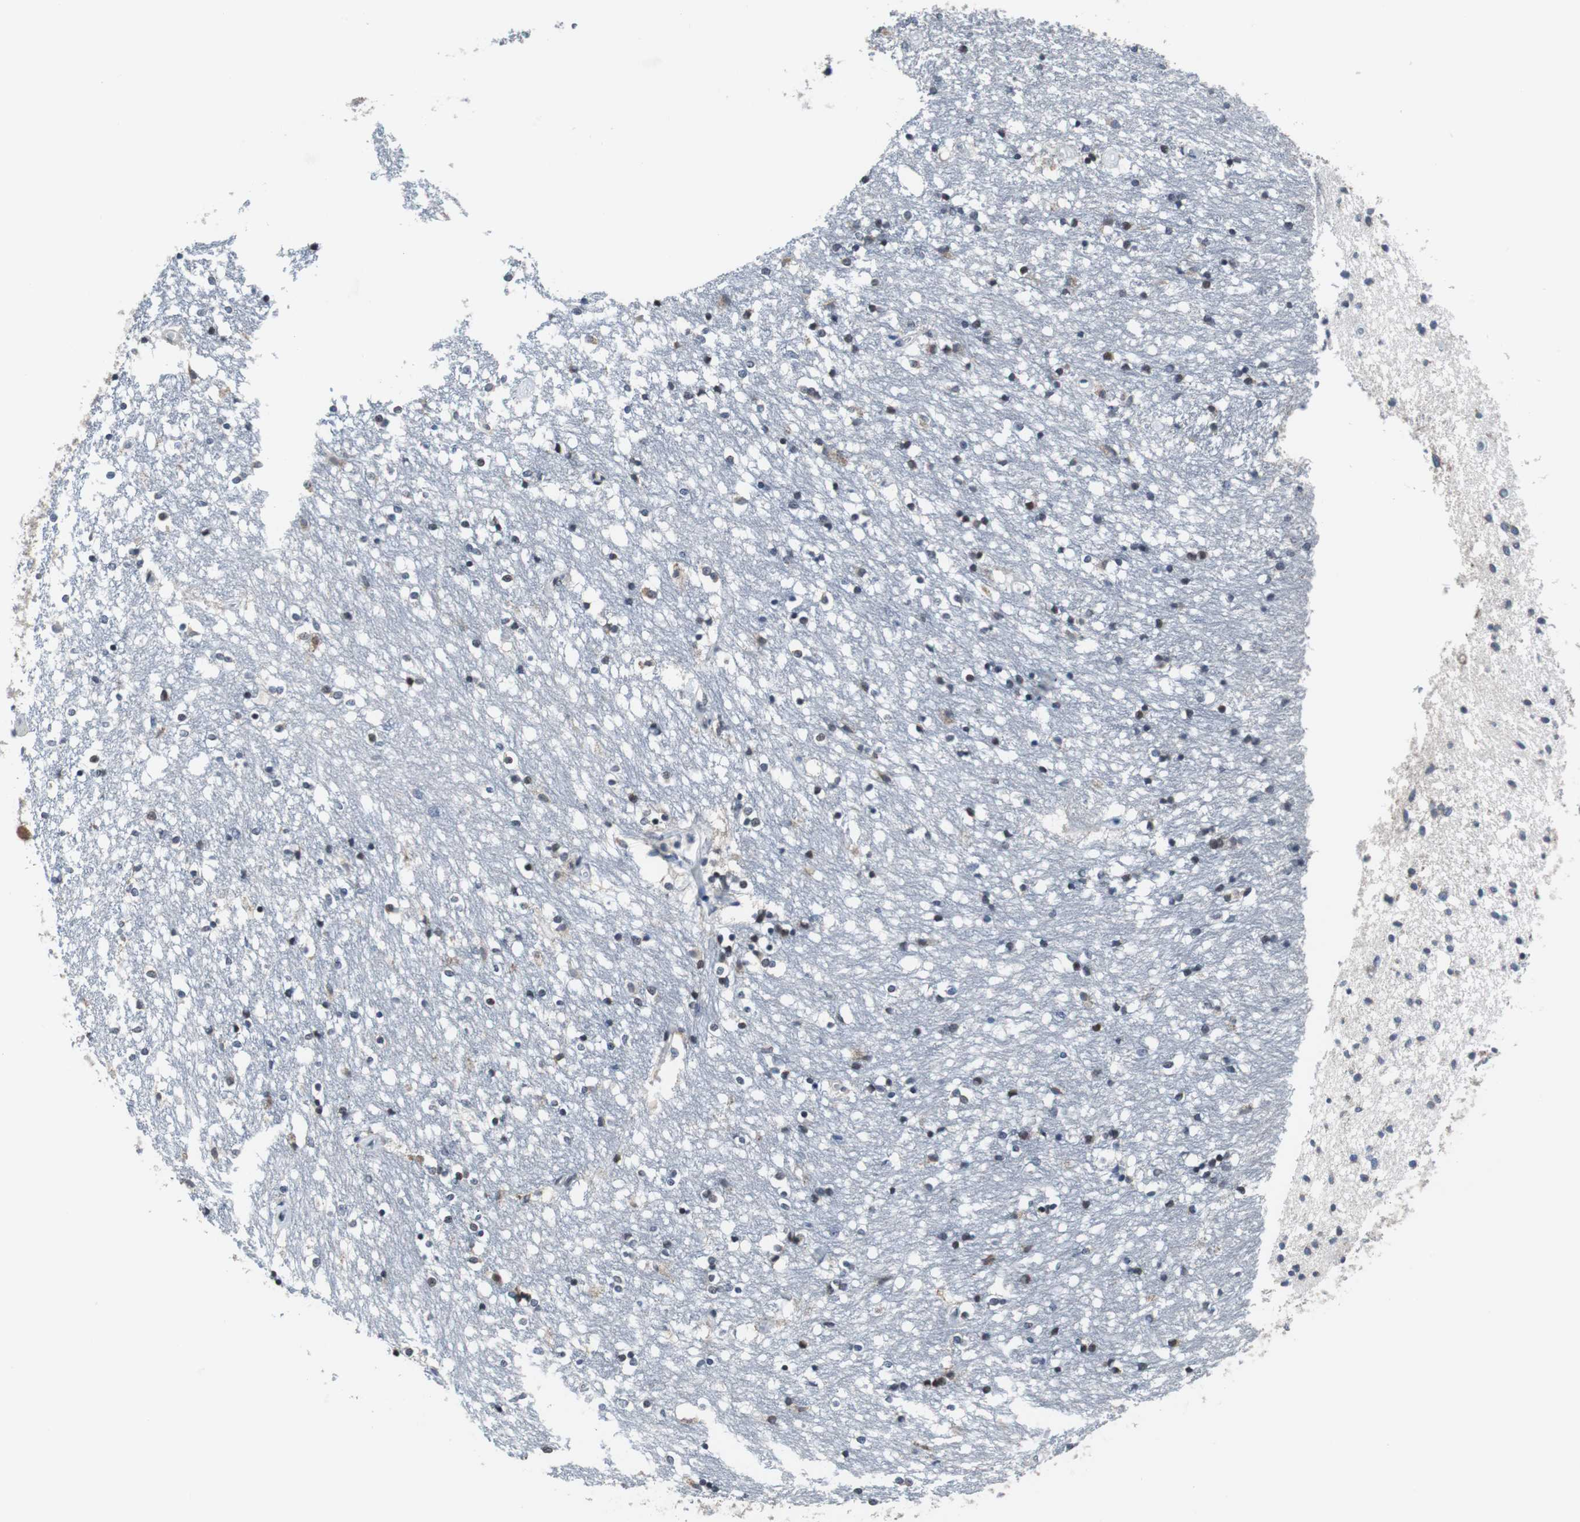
{"staining": {"intensity": "weak", "quantity": "<25%", "location": "cytoplasmic/membranous"}, "tissue": "caudate", "cell_type": "Glial cells", "image_type": "normal", "snomed": [{"axis": "morphology", "description": "Normal tissue, NOS"}, {"axis": "topography", "description": "Lateral ventricle wall"}], "caption": "Immunohistochemistry histopathology image of benign caudate stained for a protein (brown), which displays no positivity in glial cells.", "gene": "TP63", "patient": {"sex": "female", "age": 54}}